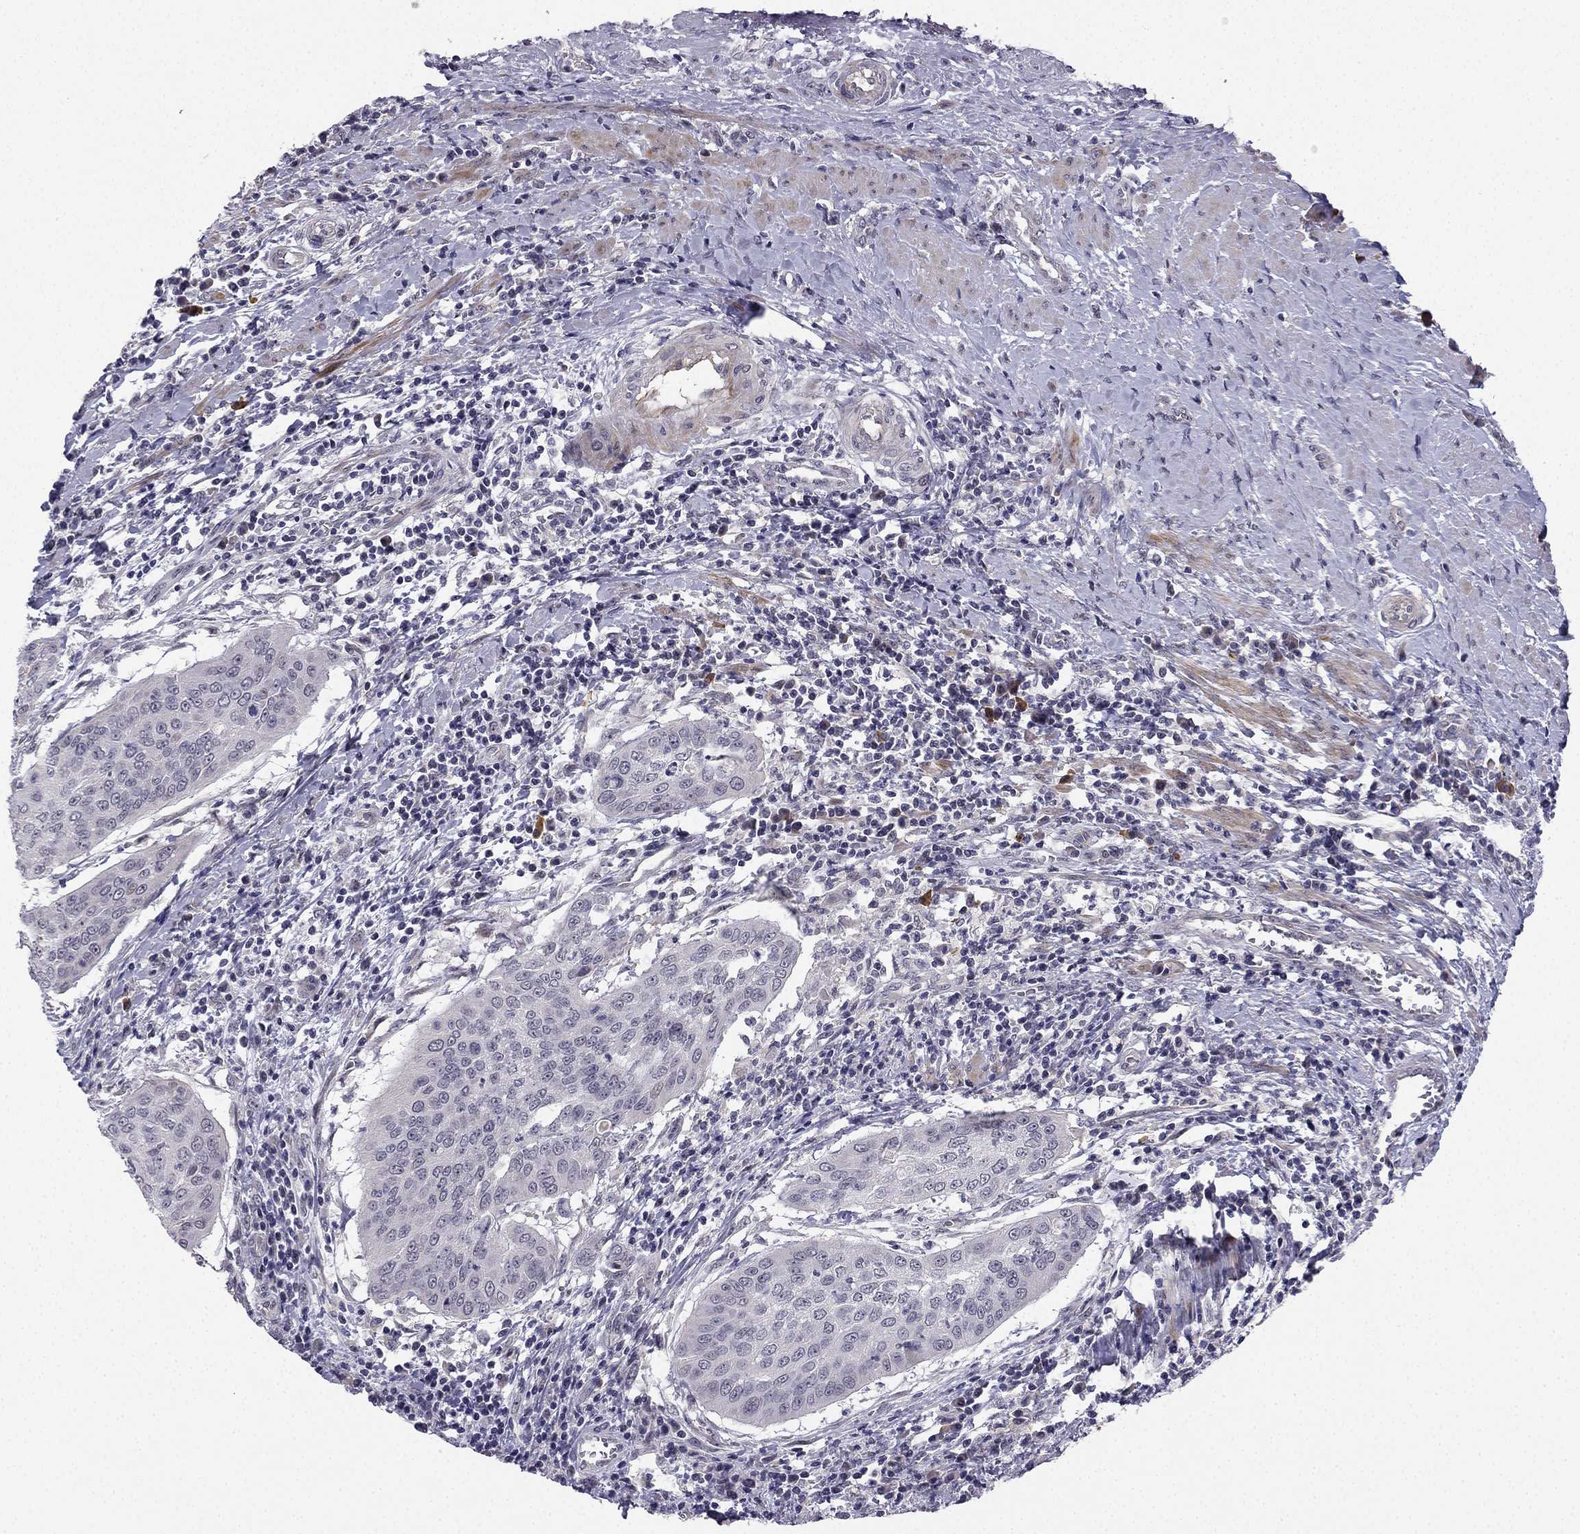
{"staining": {"intensity": "negative", "quantity": "none", "location": "none"}, "tissue": "cervical cancer", "cell_type": "Tumor cells", "image_type": "cancer", "snomed": [{"axis": "morphology", "description": "Squamous cell carcinoma, NOS"}, {"axis": "topography", "description": "Cervix"}], "caption": "This is an immunohistochemistry (IHC) image of cervical cancer. There is no positivity in tumor cells.", "gene": "CHST8", "patient": {"sex": "female", "age": 39}}